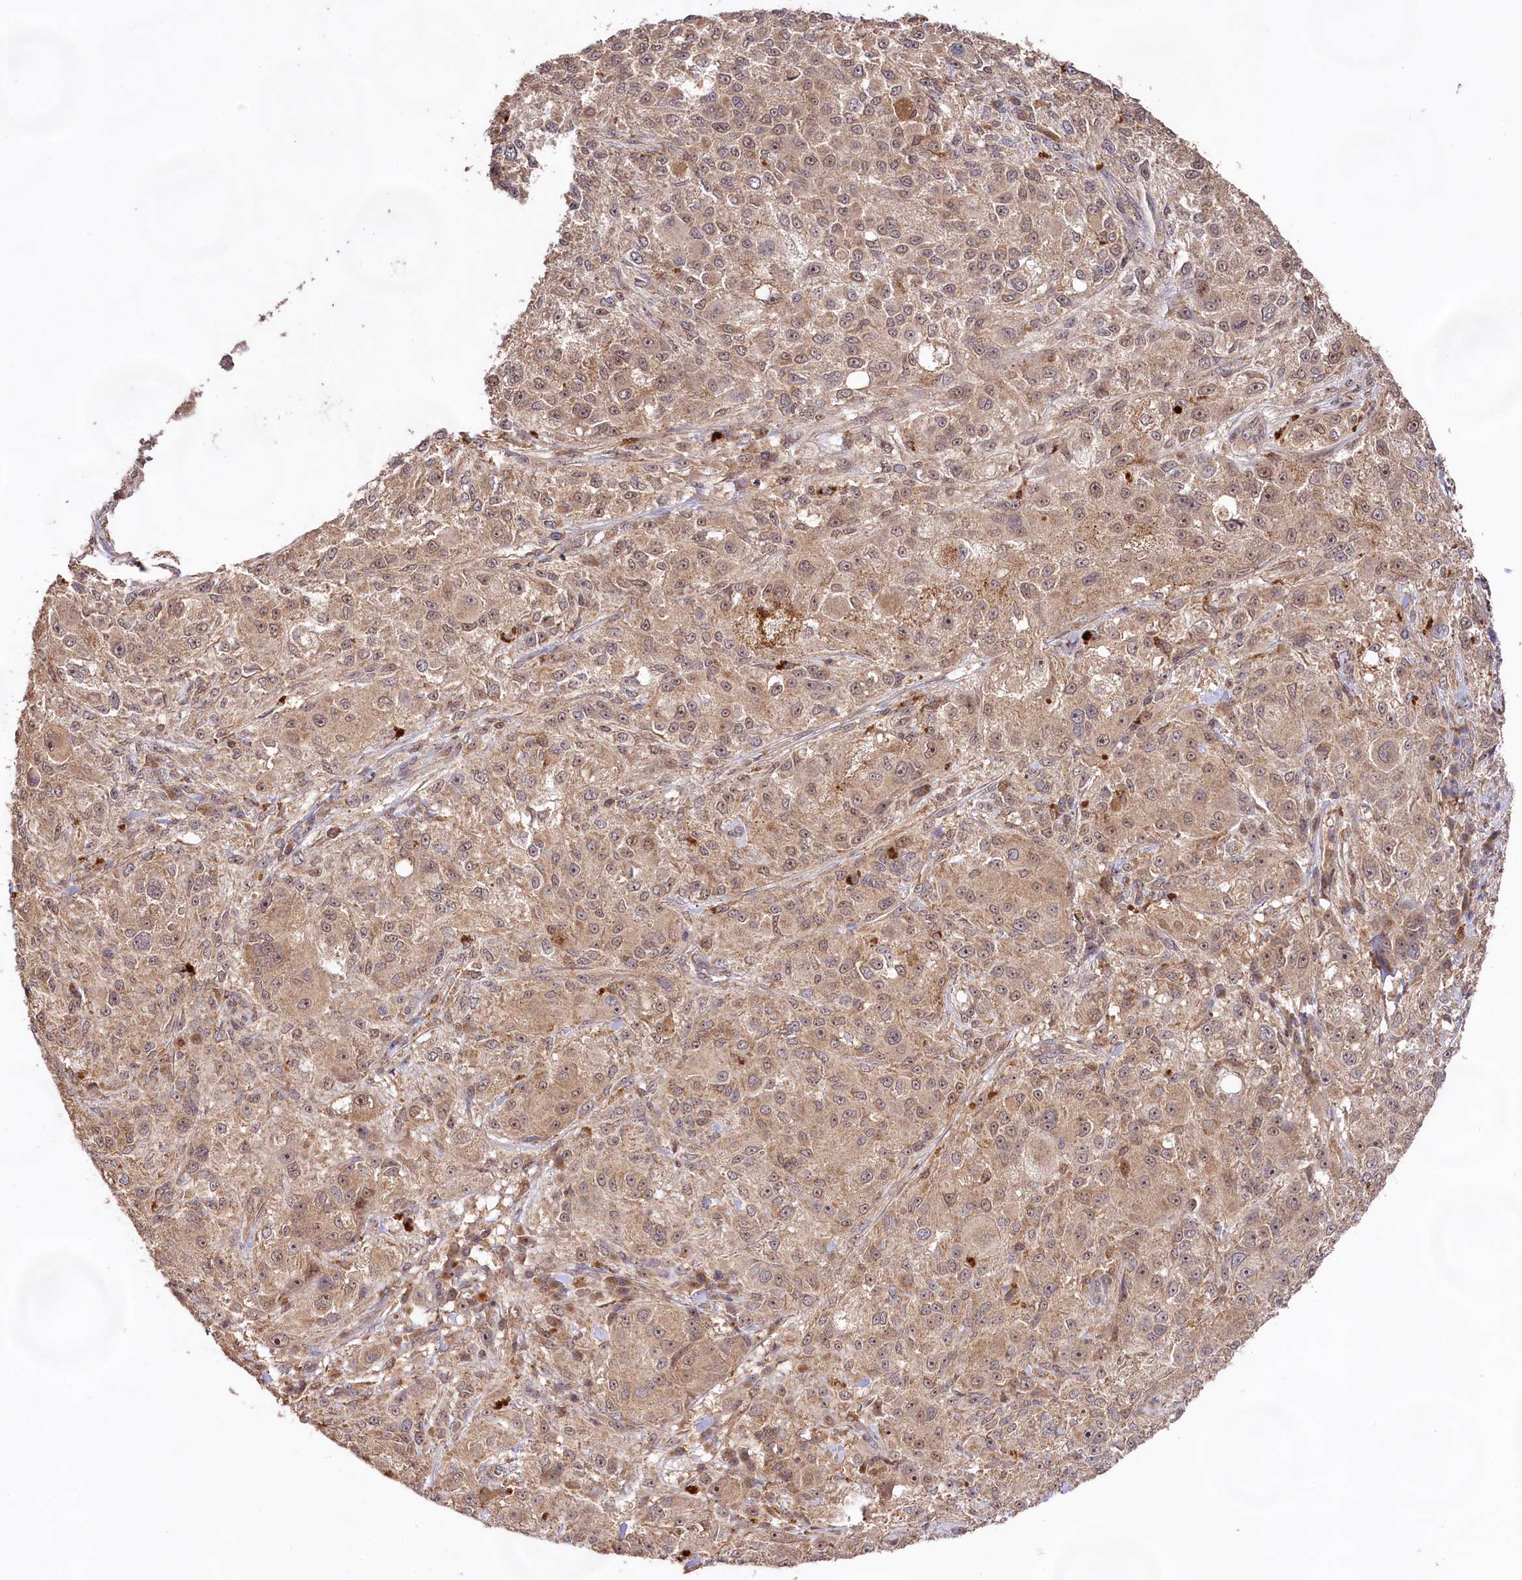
{"staining": {"intensity": "weak", "quantity": ">75%", "location": "cytoplasmic/membranous,nuclear"}, "tissue": "melanoma", "cell_type": "Tumor cells", "image_type": "cancer", "snomed": [{"axis": "morphology", "description": "Necrosis, NOS"}, {"axis": "morphology", "description": "Malignant melanoma, NOS"}, {"axis": "topography", "description": "Skin"}], "caption": "Immunohistochemical staining of human melanoma reveals low levels of weak cytoplasmic/membranous and nuclear protein expression in approximately >75% of tumor cells.", "gene": "RRP8", "patient": {"sex": "female", "age": 87}}